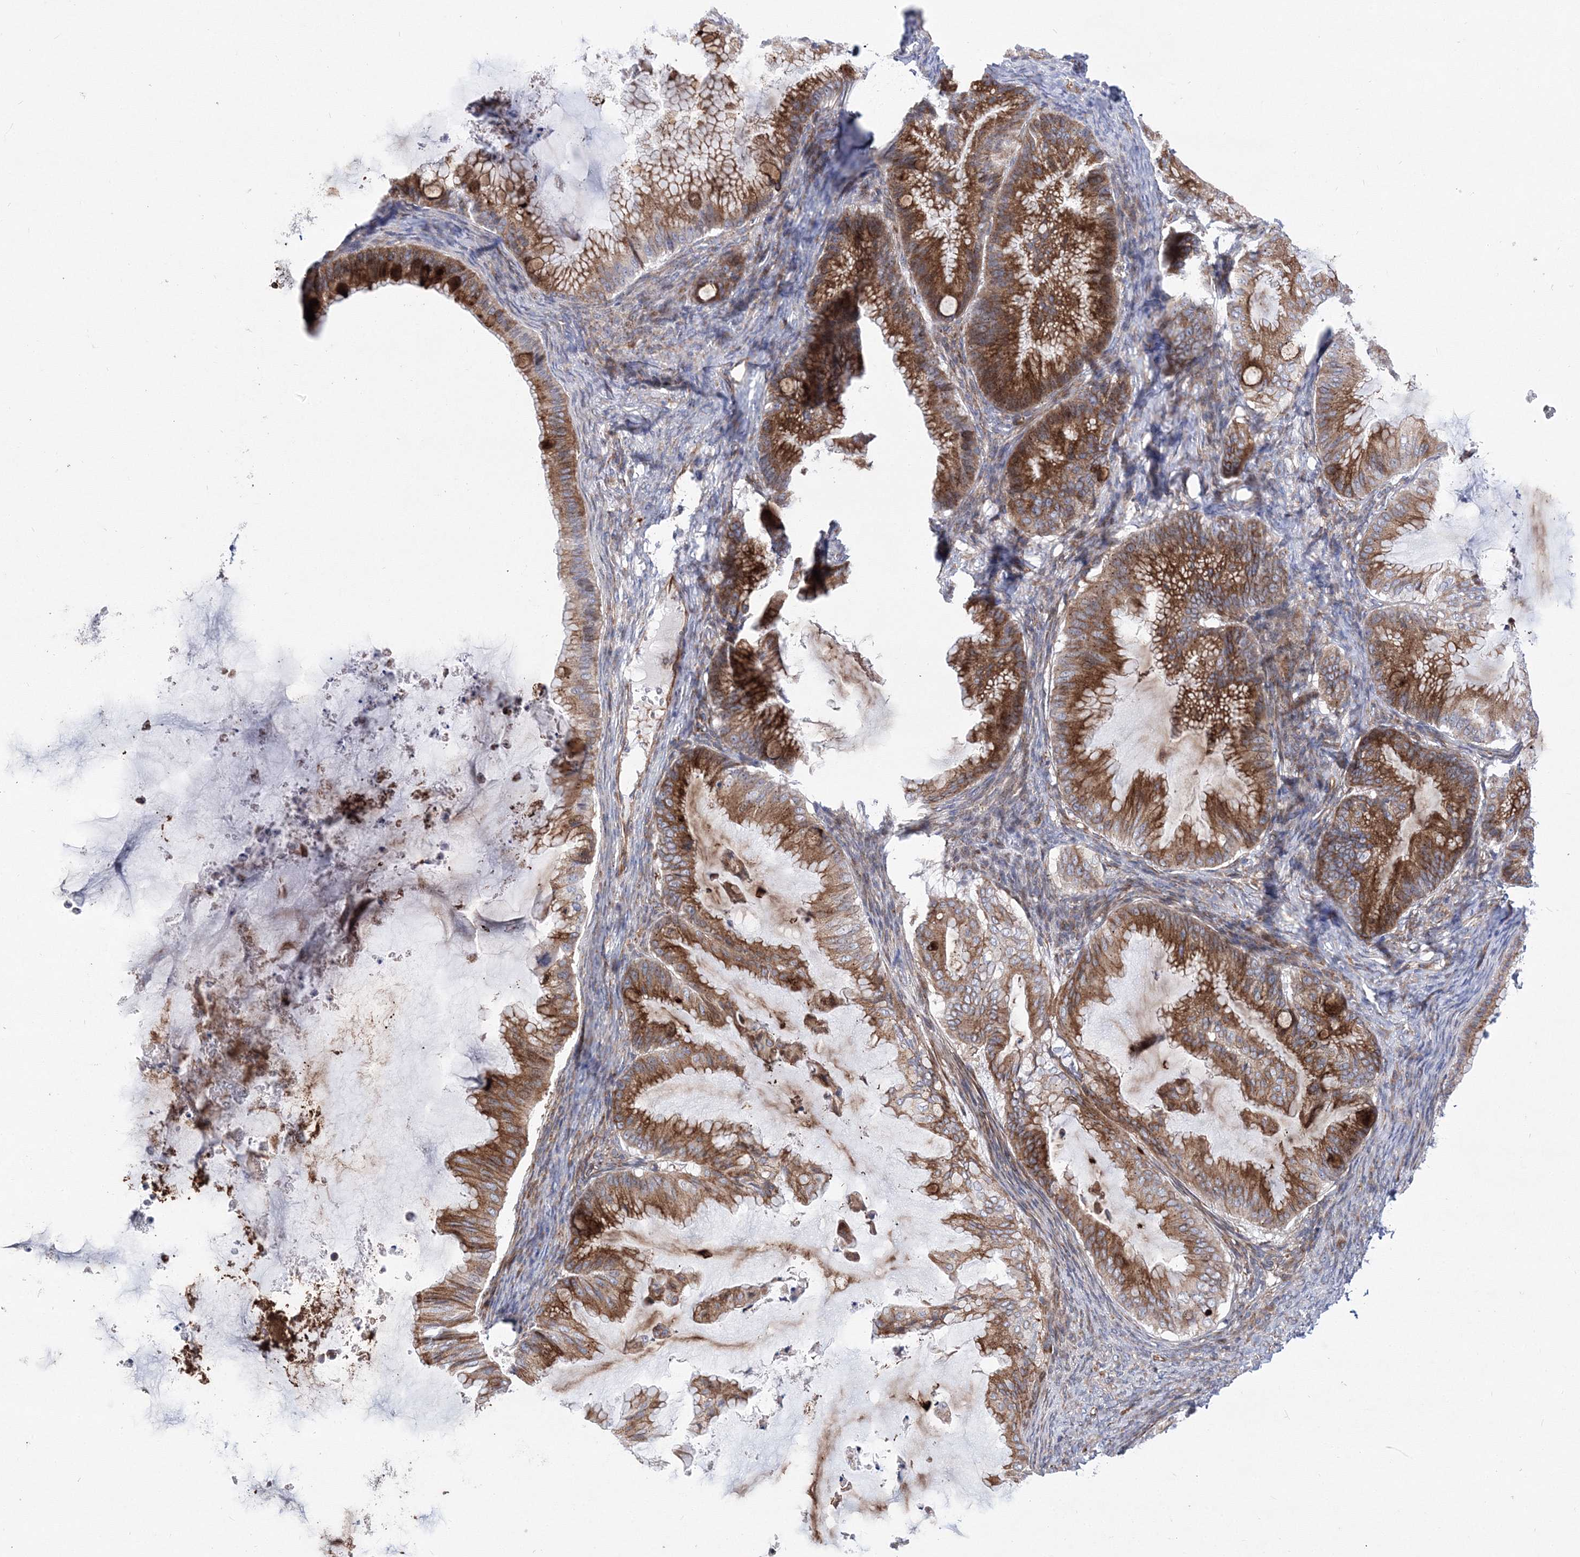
{"staining": {"intensity": "strong", "quantity": "25%-75%", "location": "cytoplasmic/membranous"}, "tissue": "ovarian cancer", "cell_type": "Tumor cells", "image_type": "cancer", "snomed": [{"axis": "morphology", "description": "Cystadenocarcinoma, mucinous, NOS"}, {"axis": "topography", "description": "Ovary"}], "caption": "This is a micrograph of immunohistochemistry staining of mucinous cystadenocarcinoma (ovarian), which shows strong staining in the cytoplasmic/membranous of tumor cells.", "gene": "ARHGAP32", "patient": {"sex": "female", "age": 71}}